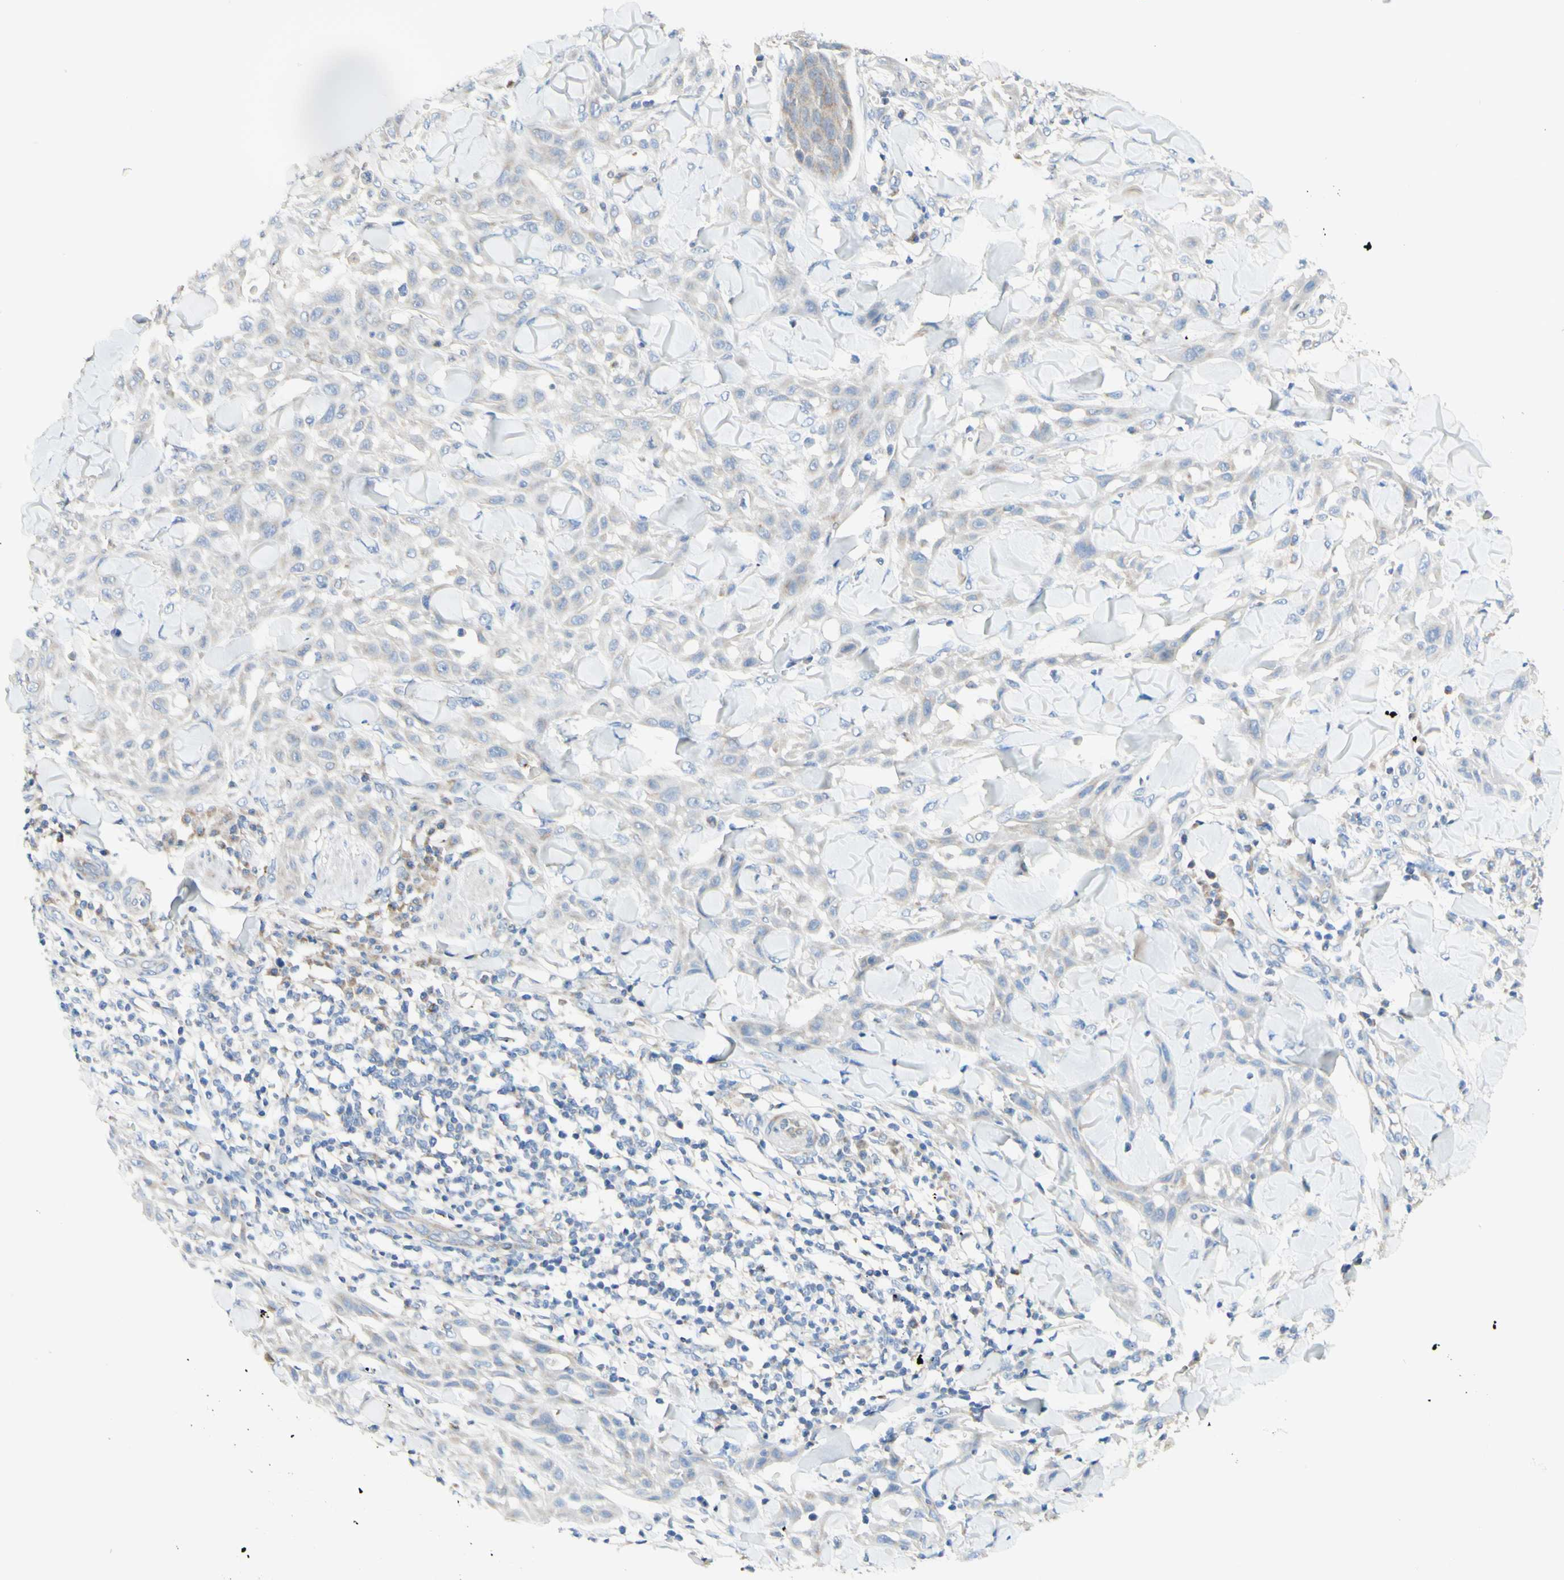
{"staining": {"intensity": "weak", "quantity": "<25%", "location": "cytoplasmic/membranous"}, "tissue": "skin cancer", "cell_type": "Tumor cells", "image_type": "cancer", "snomed": [{"axis": "morphology", "description": "Squamous cell carcinoma, NOS"}, {"axis": "topography", "description": "Skin"}], "caption": "DAB (3,3'-diaminobenzidine) immunohistochemical staining of skin squamous cell carcinoma reveals no significant staining in tumor cells.", "gene": "ARMC10", "patient": {"sex": "male", "age": 24}}